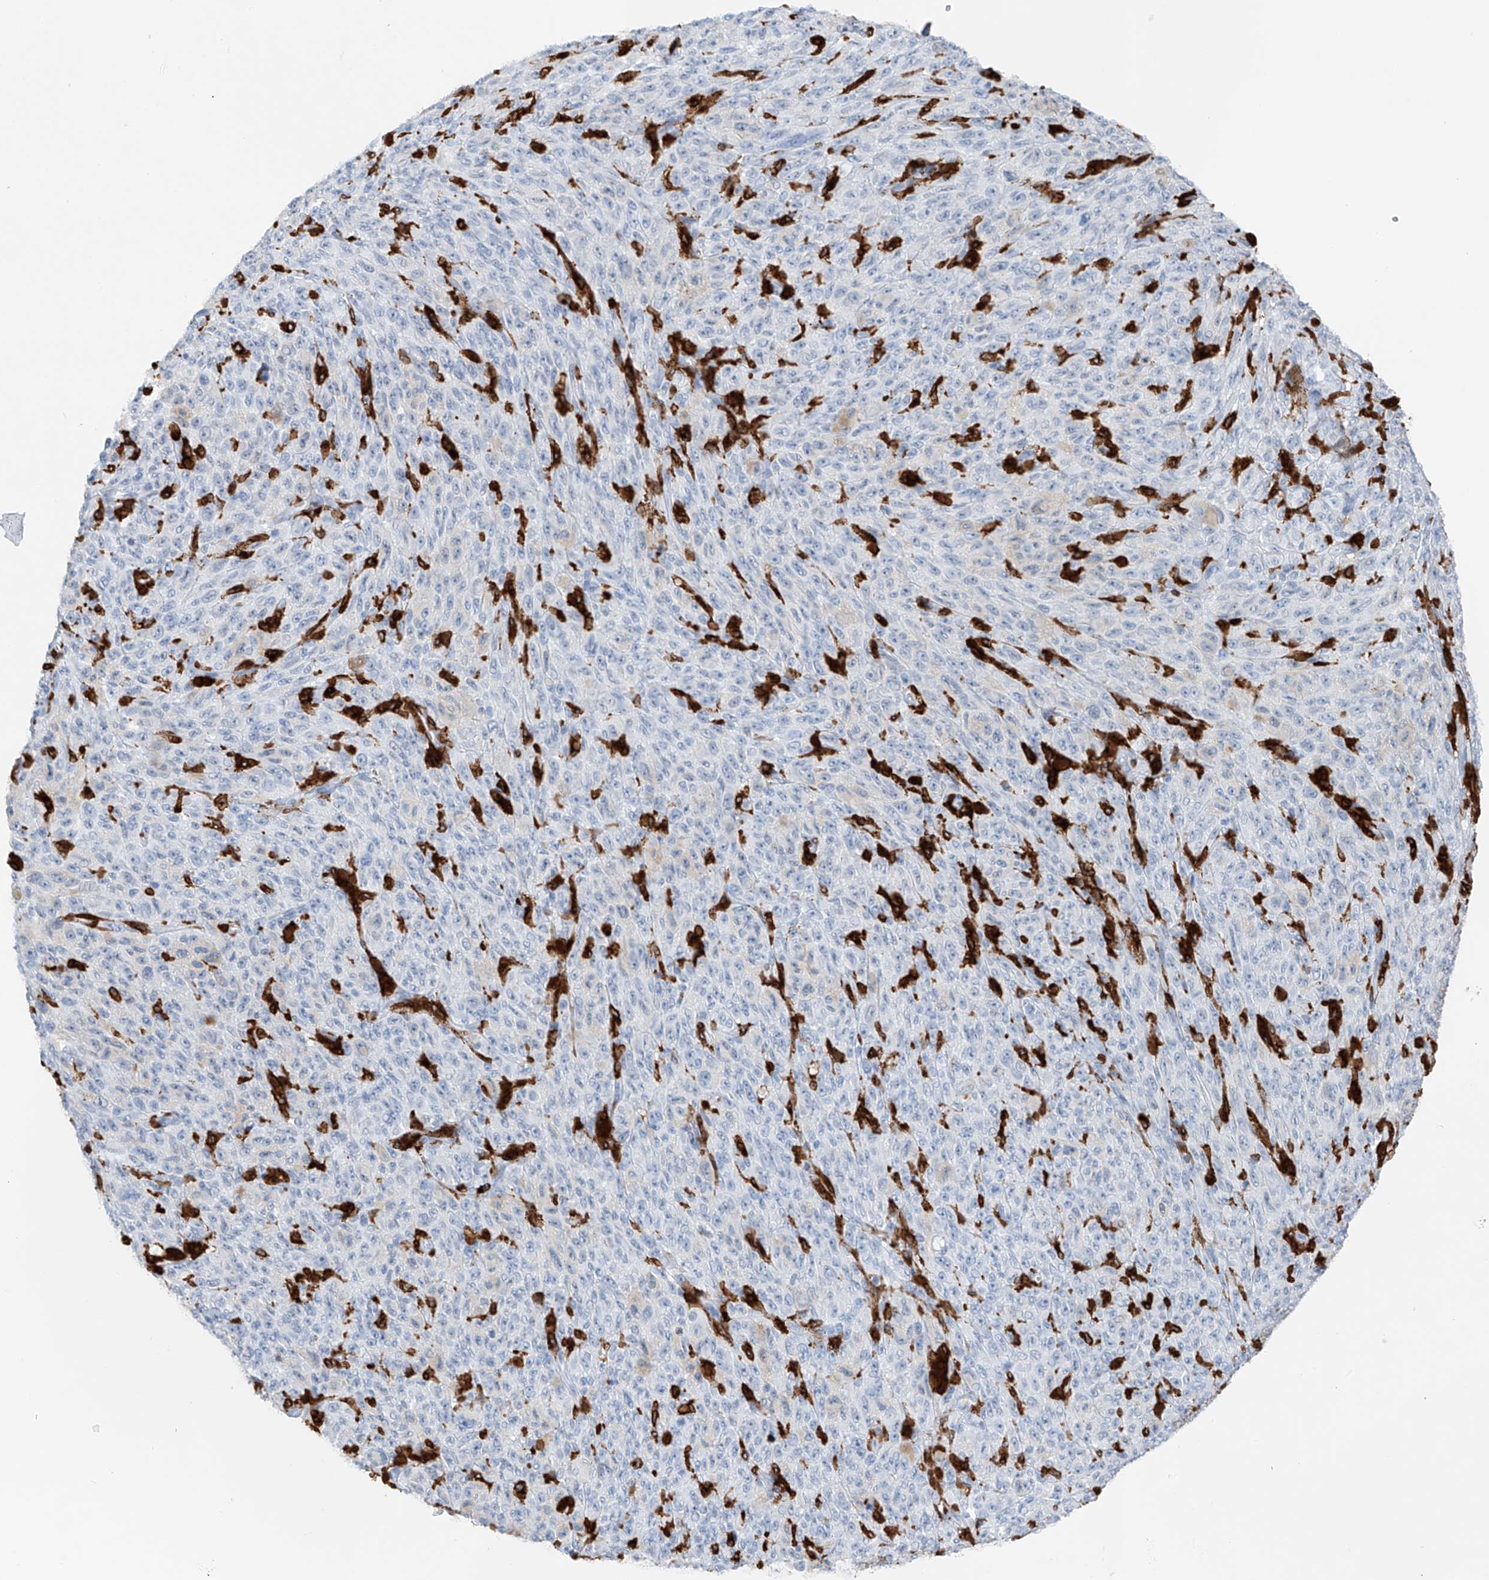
{"staining": {"intensity": "negative", "quantity": "none", "location": "none"}, "tissue": "melanoma", "cell_type": "Tumor cells", "image_type": "cancer", "snomed": [{"axis": "morphology", "description": "Malignant melanoma, NOS"}, {"axis": "topography", "description": "Skin"}], "caption": "Photomicrograph shows no protein staining in tumor cells of melanoma tissue.", "gene": "TBXAS1", "patient": {"sex": "female", "age": 82}}